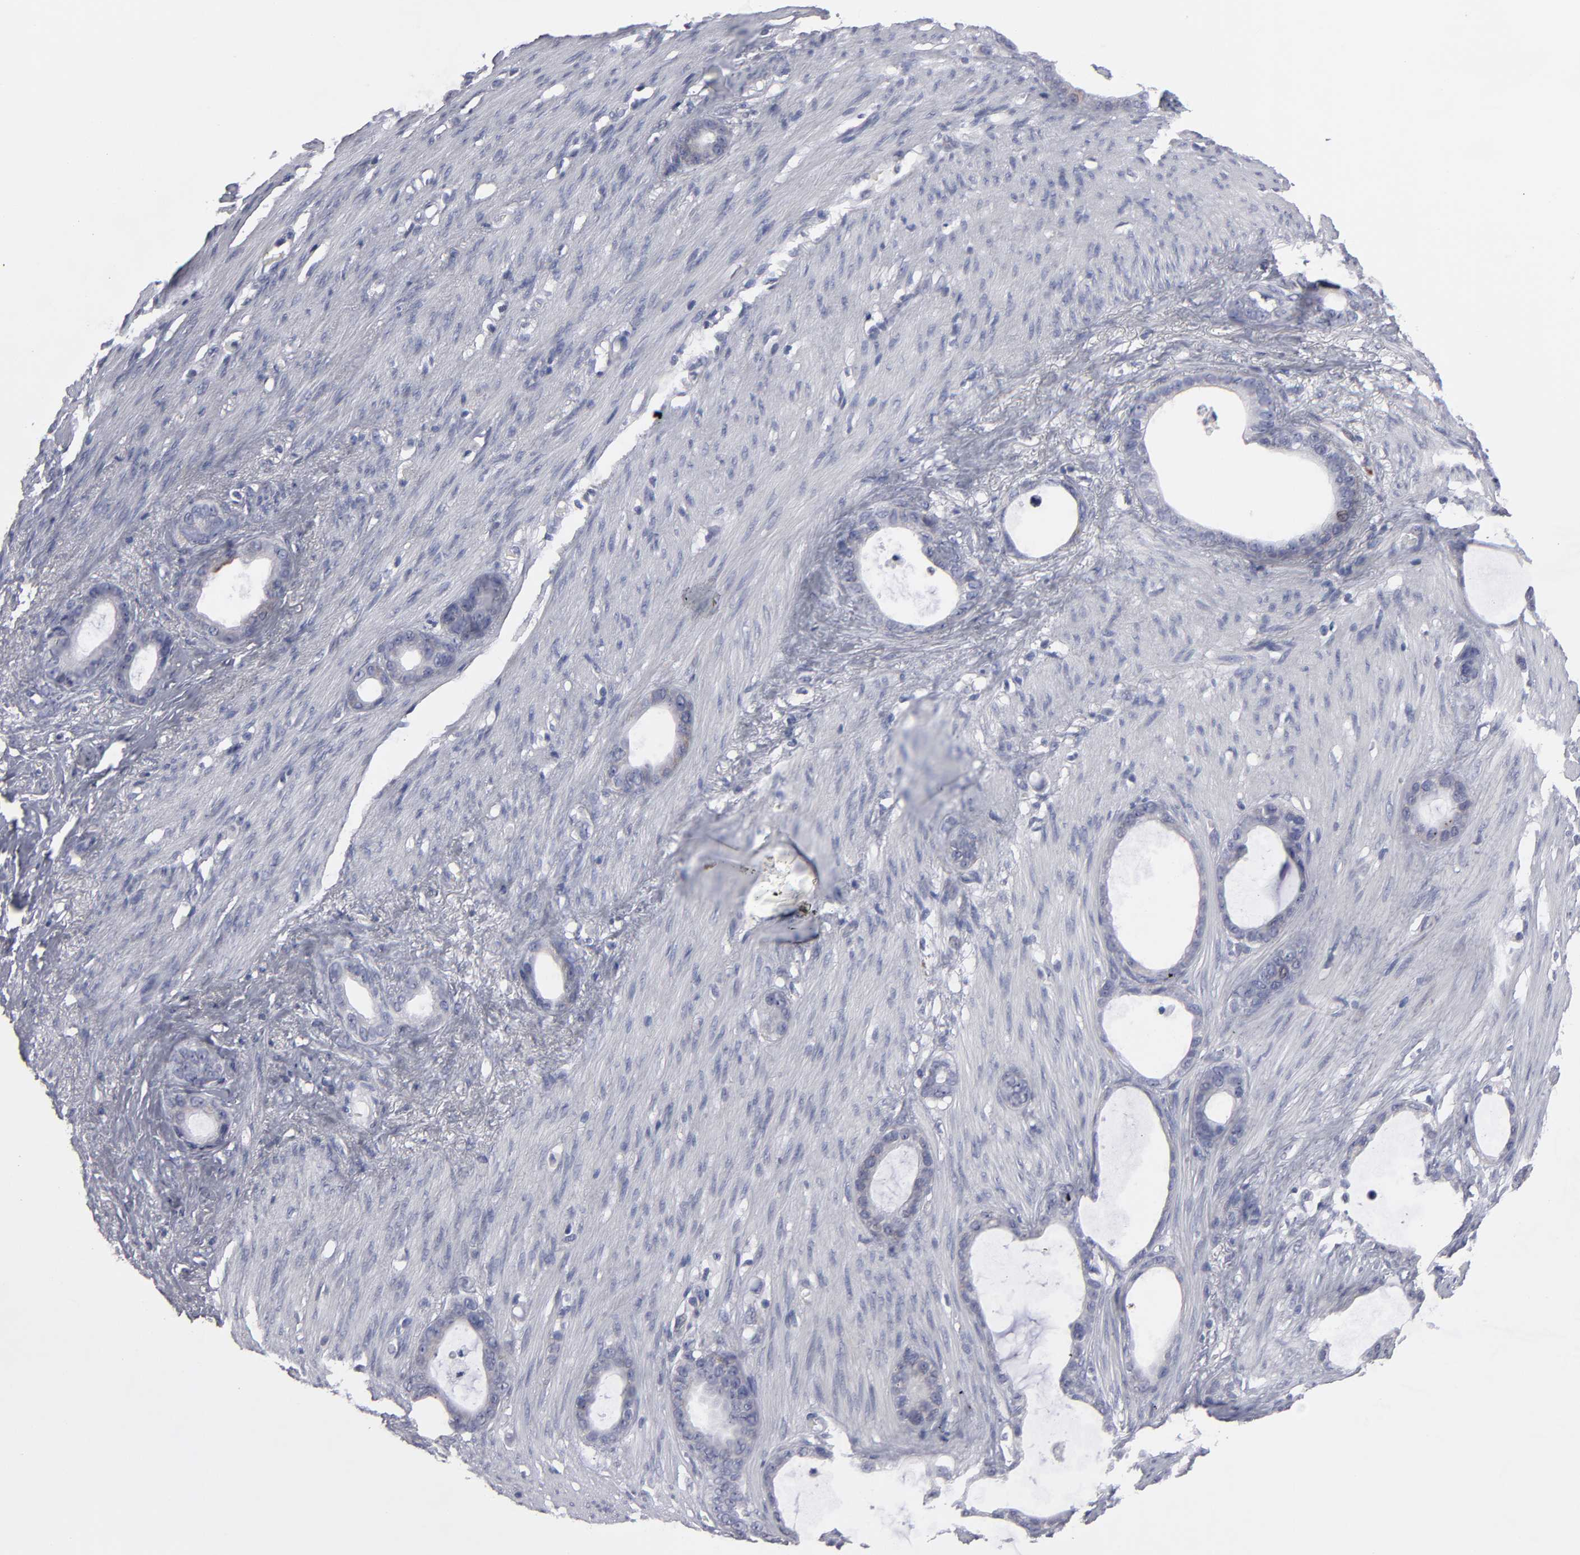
{"staining": {"intensity": "weak", "quantity": "<25%", "location": "cytoplasmic/membranous"}, "tissue": "stomach cancer", "cell_type": "Tumor cells", "image_type": "cancer", "snomed": [{"axis": "morphology", "description": "Adenocarcinoma, NOS"}, {"axis": "topography", "description": "Stomach"}], "caption": "IHC of adenocarcinoma (stomach) displays no staining in tumor cells.", "gene": "CCDC80", "patient": {"sex": "female", "age": 75}}